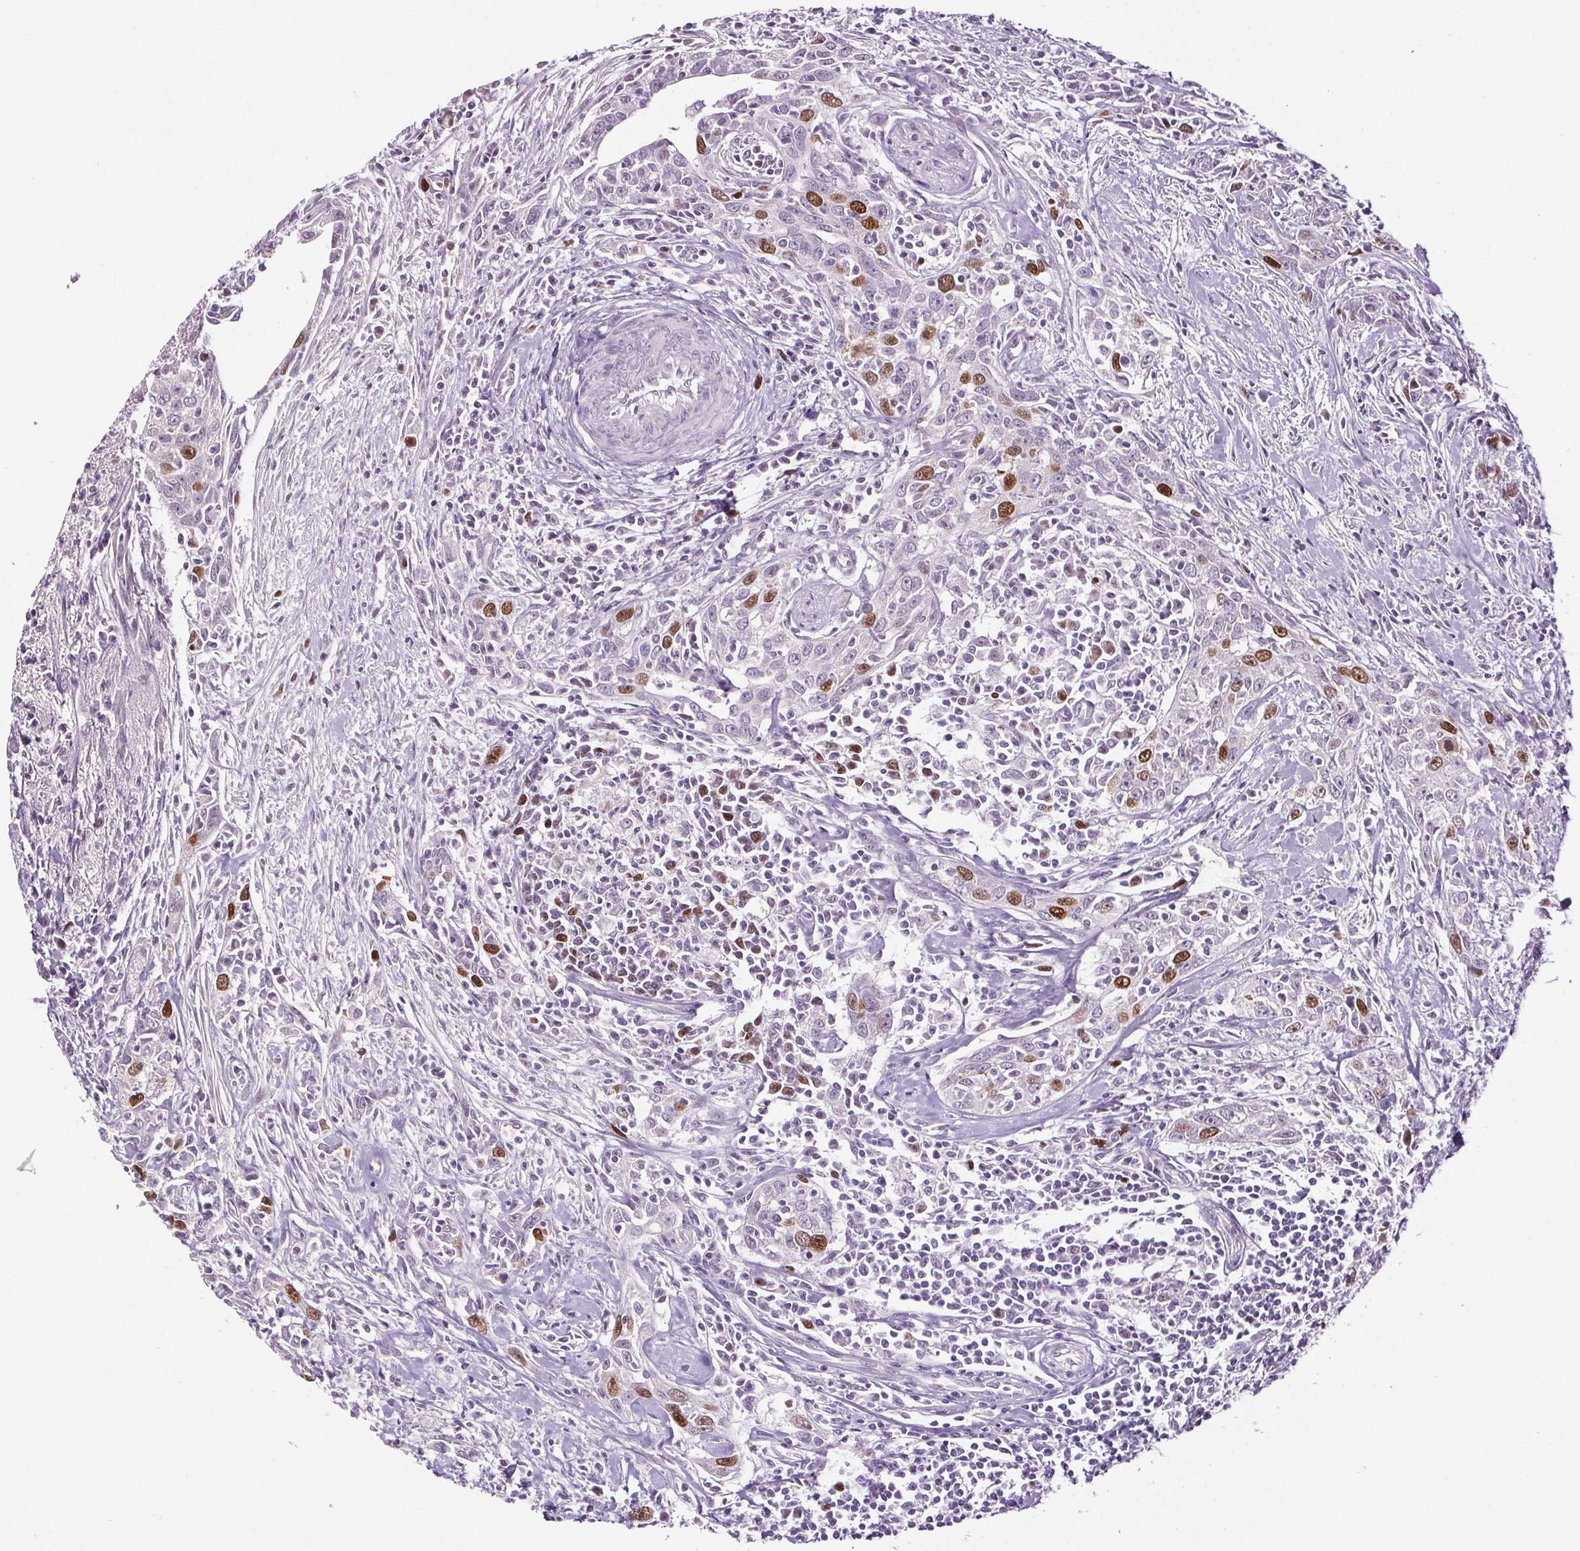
{"staining": {"intensity": "moderate", "quantity": "<25%", "location": "nuclear"}, "tissue": "urothelial cancer", "cell_type": "Tumor cells", "image_type": "cancer", "snomed": [{"axis": "morphology", "description": "Urothelial carcinoma, High grade"}, {"axis": "topography", "description": "Urinary bladder"}], "caption": "DAB immunohistochemical staining of human urothelial cancer shows moderate nuclear protein positivity in about <25% of tumor cells.", "gene": "CENPF", "patient": {"sex": "male", "age": 83}}